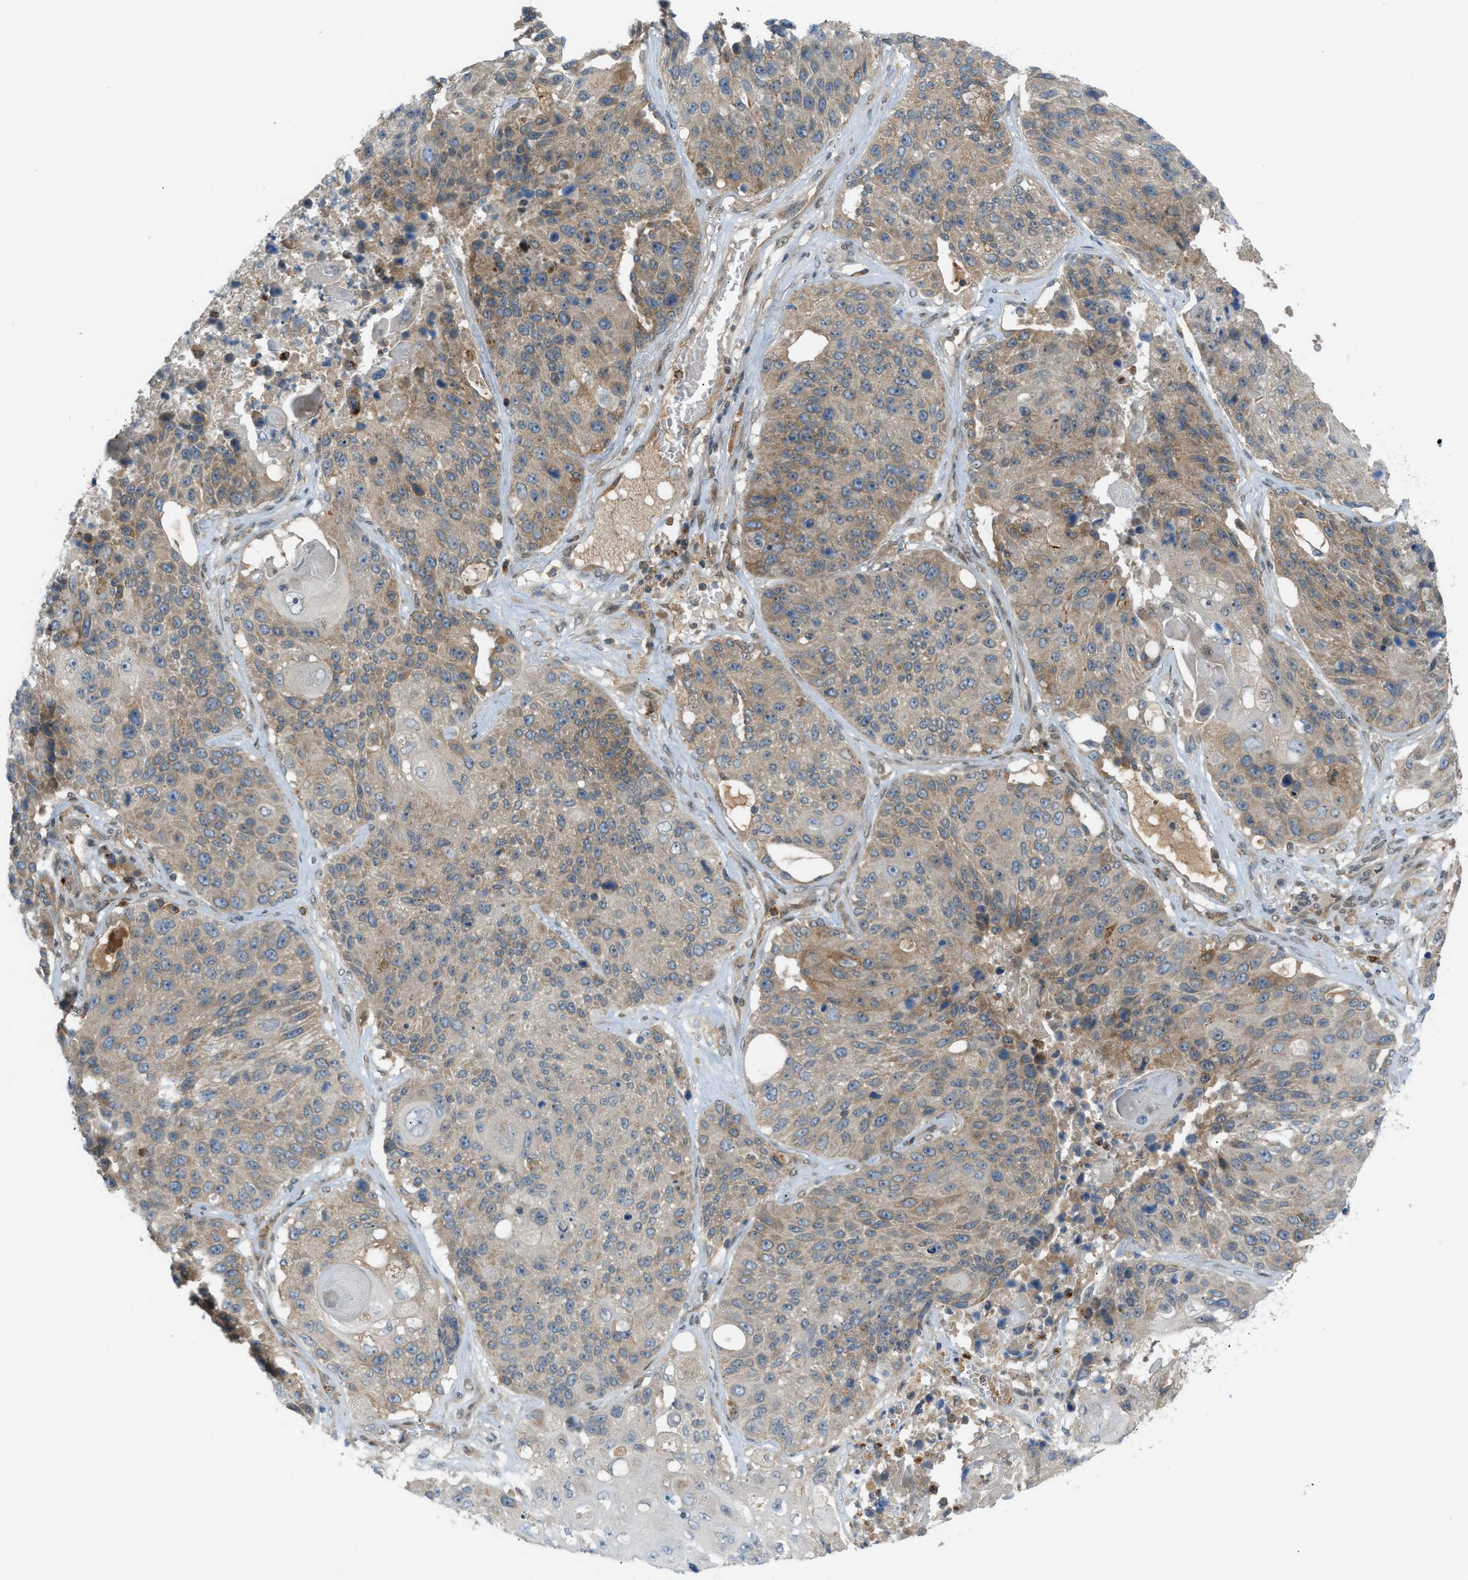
{"staining": {"intensity": "moderate", "quantity": "25%-75%", "location": "cytoplasmic/membranous"}, "tissue": "lung cancer", "cell_type": "Tumor cells", "image_type": "cancer", "snomed": [{"axis": "morphology", "description": "Squamous cell carcinoma, NOS"}, {"axis": "topography", "description": "Lung"}], "caption": "Brown immunohistochemical staining in lung cancer (squamous cell carcinoma) demonstrates moderate cytoplasmic/membranous positivity in approximately 25%-75% of tumor cells.", "gene": "DYRK1A", "patient": {"sex": "male", "age": 61}}